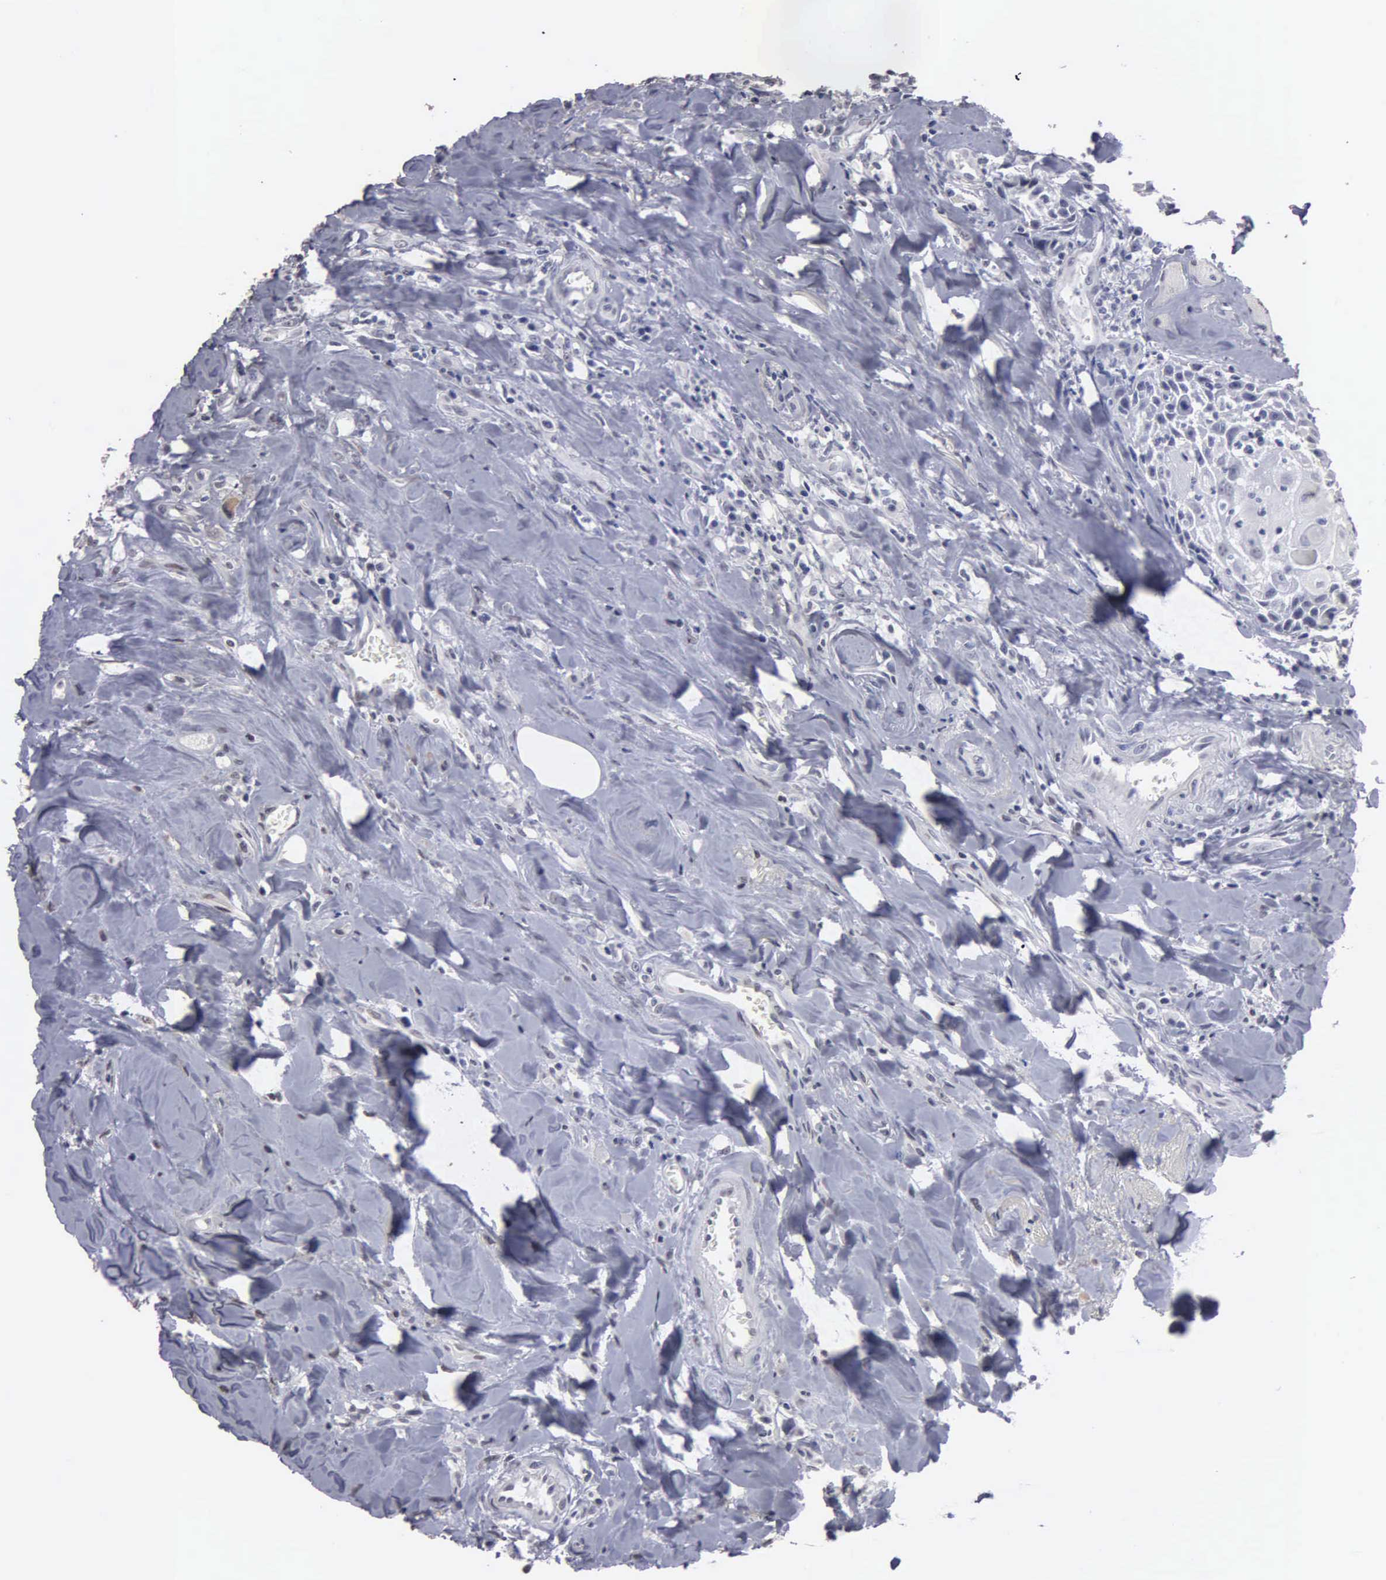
{"staining": {"intensity": "negative", "quantity": "none", "location": "none"}, "tissue": "head and neck cancer", "cell_type": "Tumor cells", "image_type": "cancer", "snomed": [{"axis": "morphology", "description": "Squamous cell carcinoma, NOS"}, {"axis": "topography", "description": "Oral tissue"}, {"axis": "topography", "description": "Head-Neck"}], "caption": "Protein analysis of head and neck cancer (squamous cell carcinoma) reveals no significant expression in tumor cells.", "gene": "UPB1", "patient": {"sex": "female", "age": 82}}